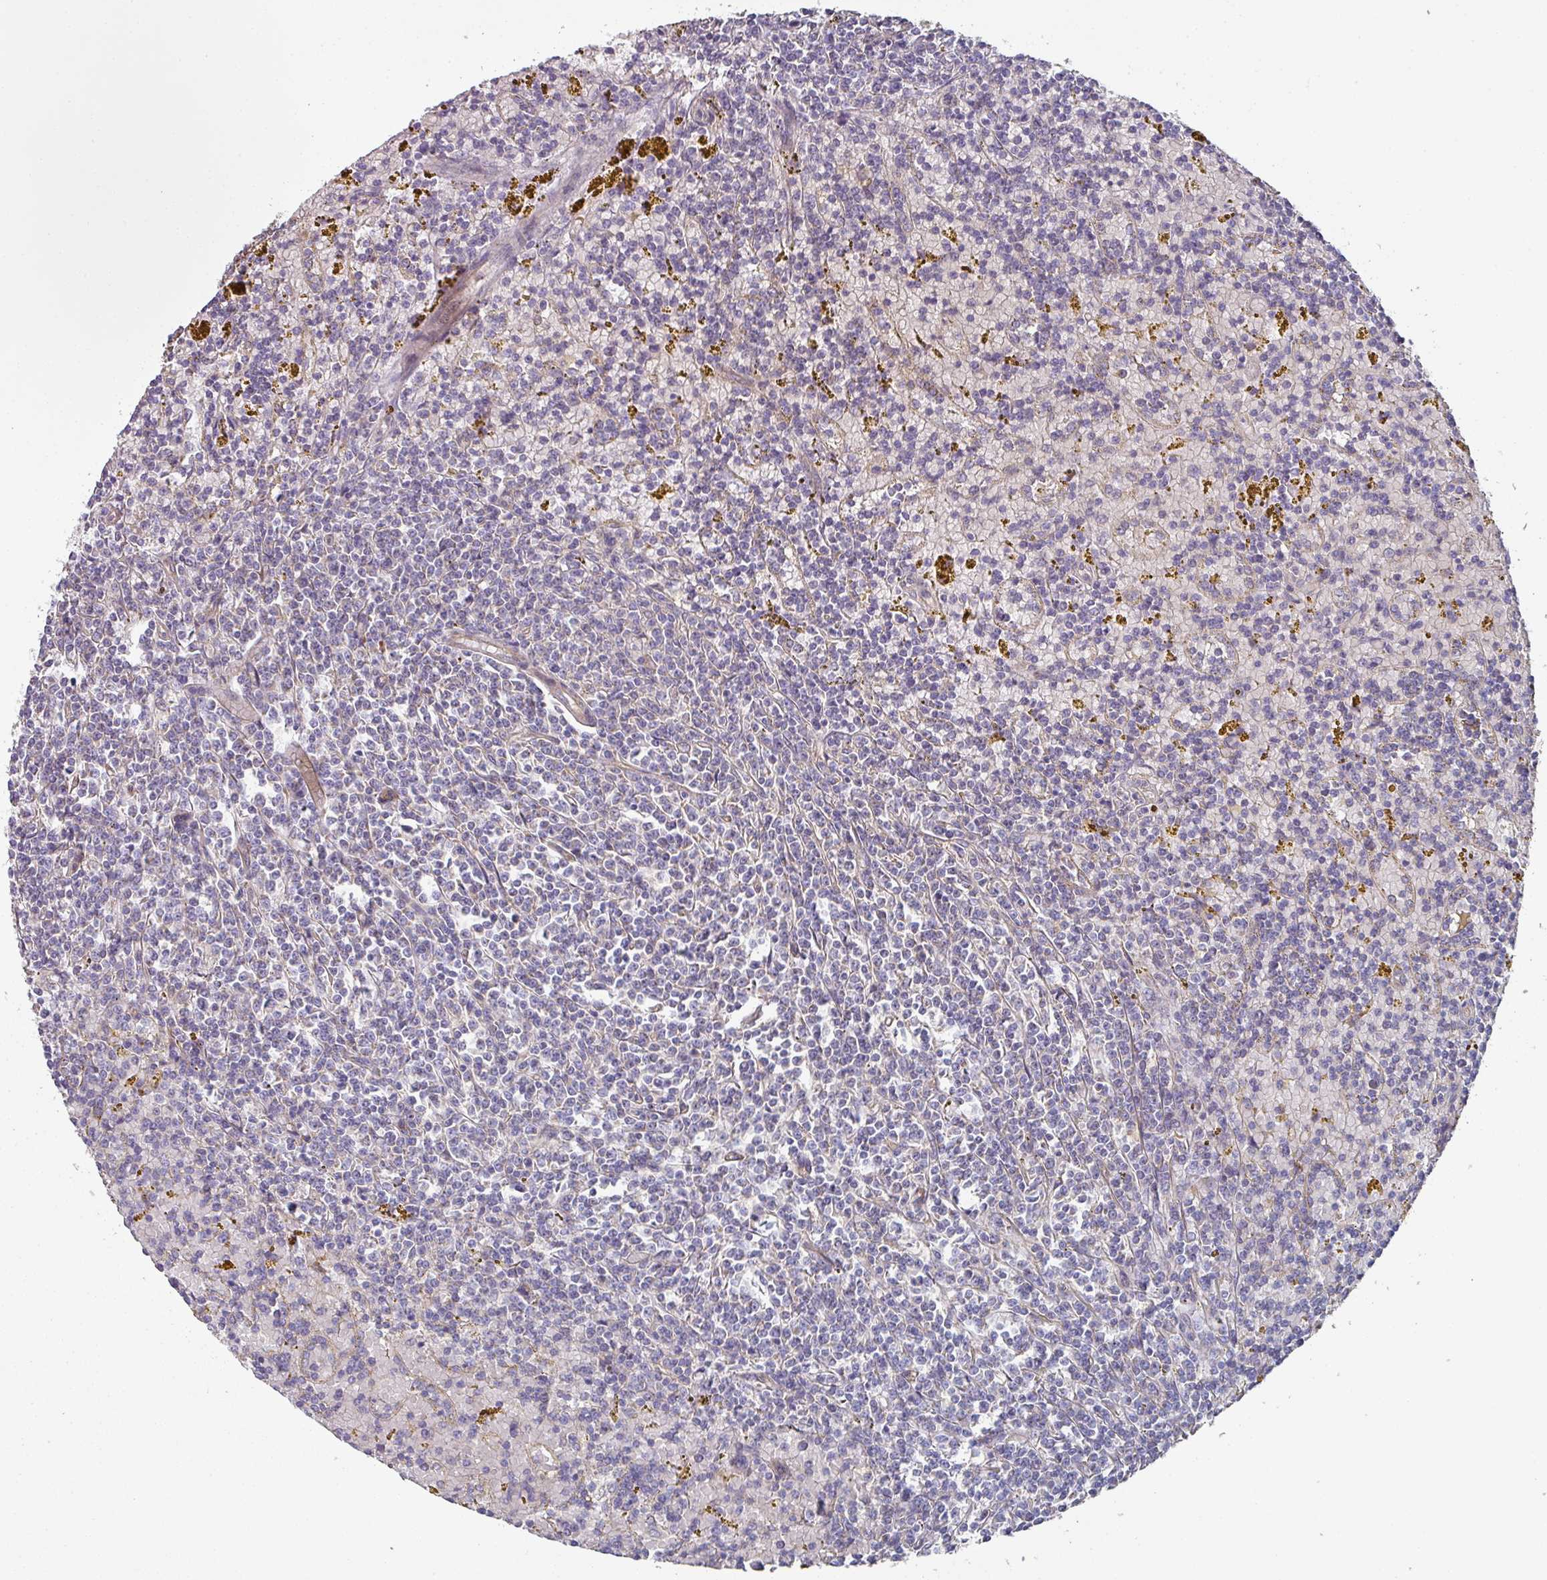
{"staining": {"intensity": "negative", "quantity": "none", "location": "none"}, "tissue": "lymphoma", "cell_type": "Tumor cells", "image_type": "cancer", "snomed": [{"axis": "morphology", "description": "Malignant lymphoma, non-Hodgkin's type, Low grade"}, {"axis": "topography", "description": "Spleen"}, {"axis": "topography", "description": "Lymph node"}], "caption": "Immunohistochemical staining of malignant lymphoma, non-Hodgkin's type (low-grade) displays no significant expression in tumor cells.", "gene": "DCAF12L2", "patient": {"sex": "female", "age": 66}}